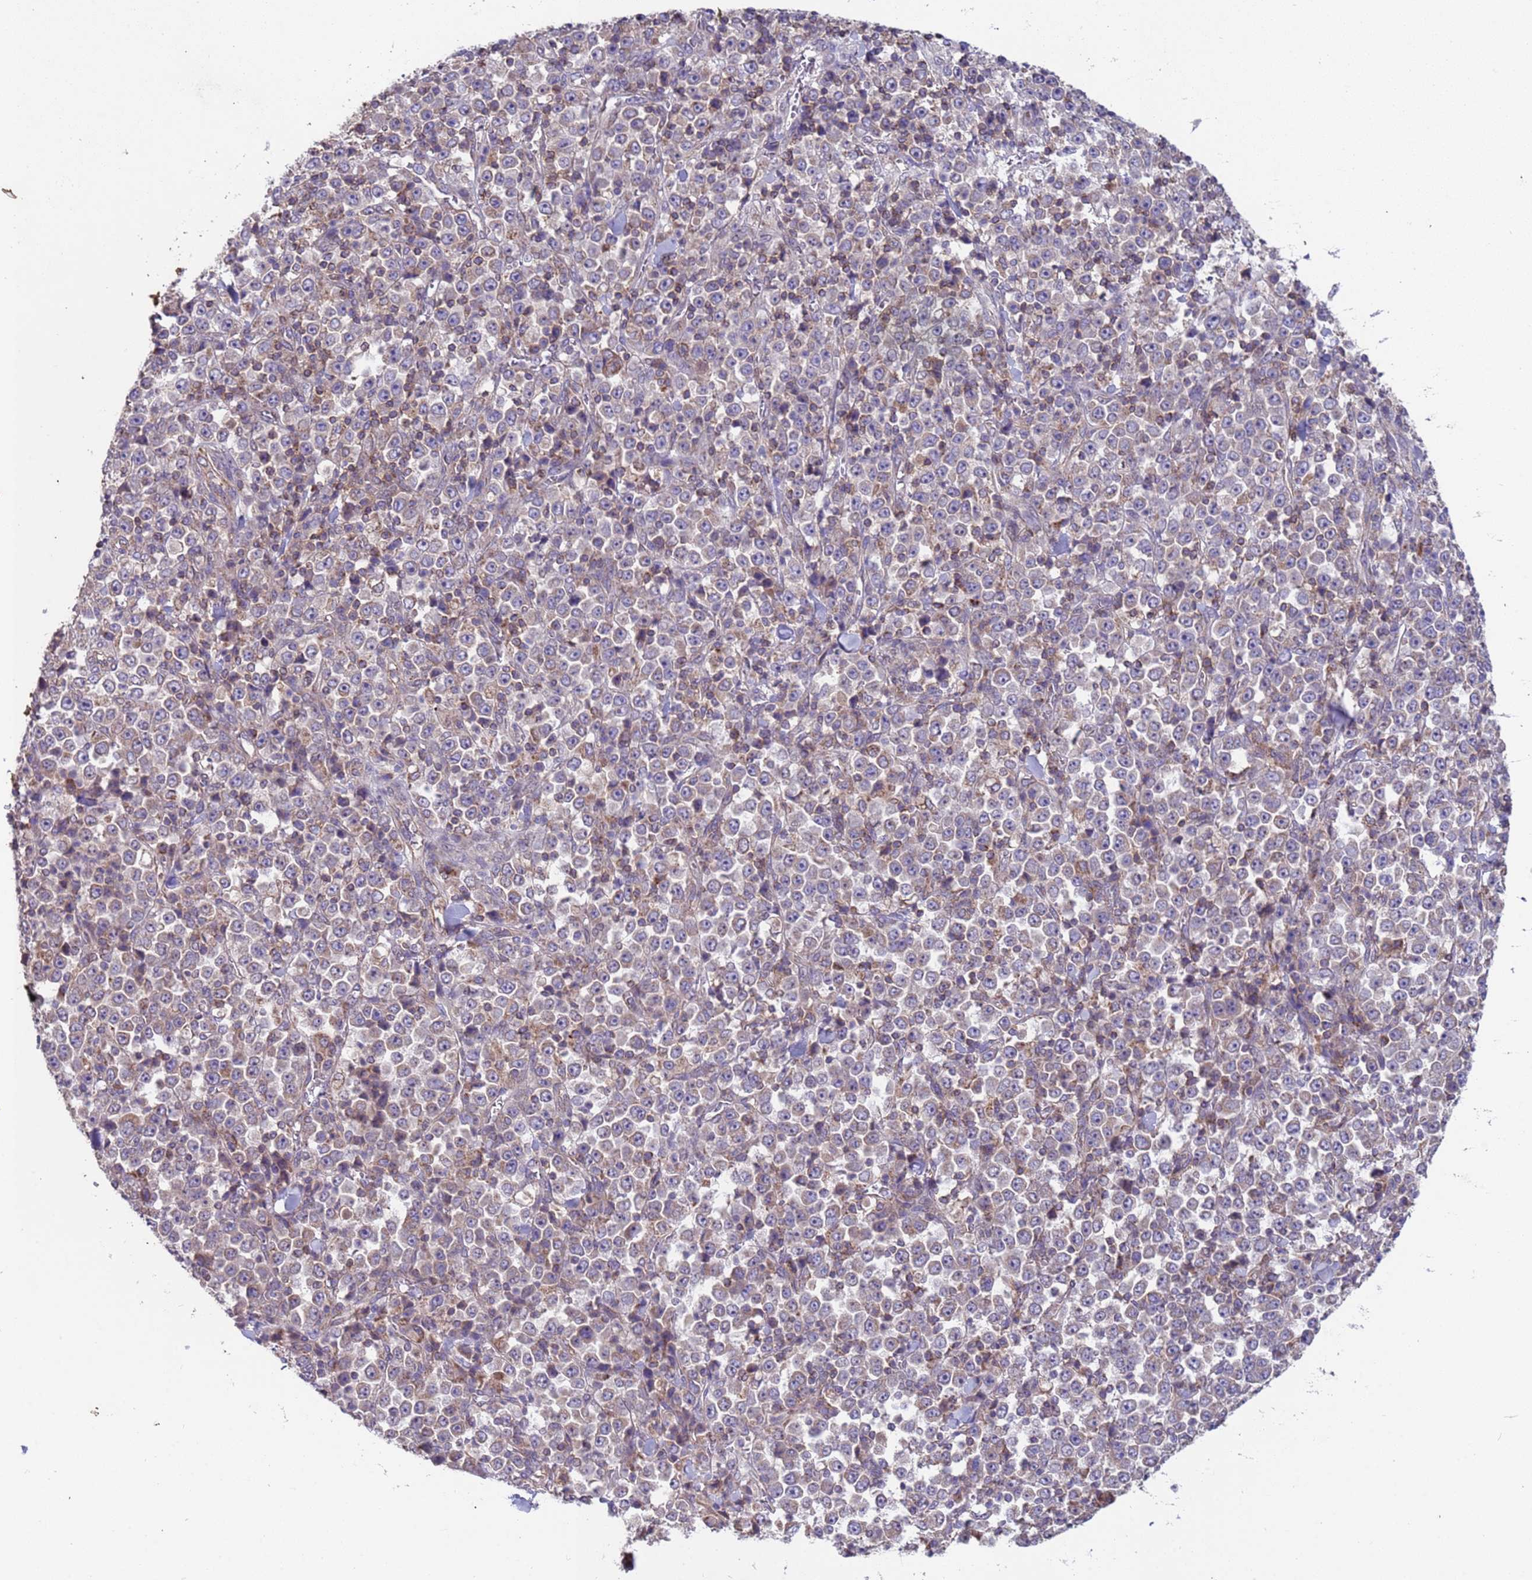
{"staining": {"intensity": "weak", "quantity": "25%-75%", "location": "cytoplasmic/membranous"}, "tissue": "stomach cancer", "cell_type": "Tumor cells", "image_type": "cancer", "snomed": [{"axis": "morphology", "description": "Normal tissue, NOS"}, {"axis": "morphology", "description": "Adenocarcinoma, NOS"}, {"axis": "topography", "description": "Stomach, upper"}, {"axis": "topography", "description": "Stomach"}], "caption": "Weak cytoplasmic/membranous expression for a protein is seen in about 25%-75% of tumor cells of stomach cancer (adenocarcinoma) using IHC.", "gene": "ACAD8", "patient": {"sex": "male", "age": 59}}